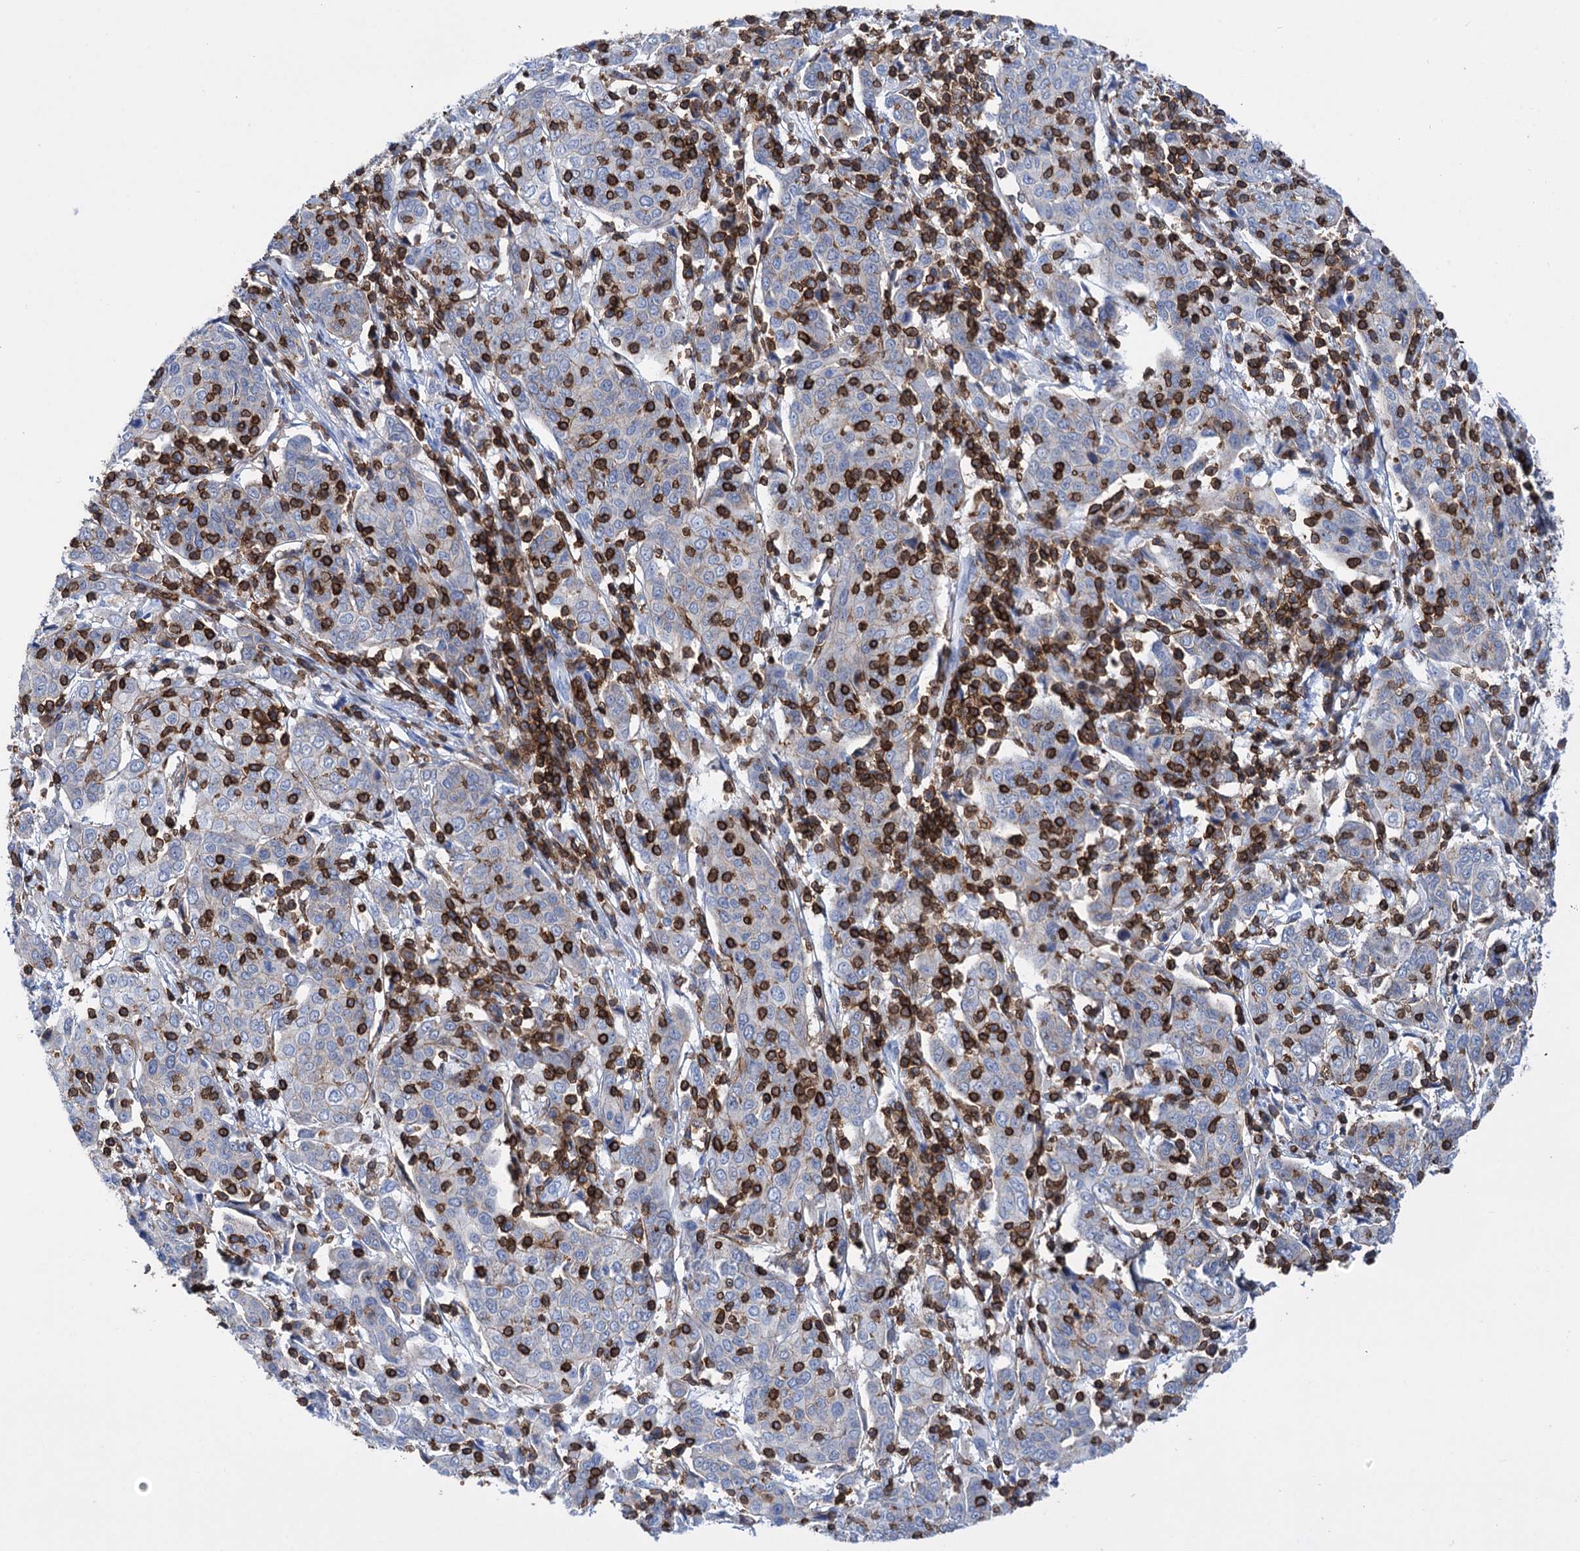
{"staining": {"intensity": "negative", "quantity": "none", "location": "none"}, "tissue": "cervical cancer", "cell_type": "Tumor cells", "image_type": "cancer", "snomed": [{"axis": "morphology", "description": "Squamous cell carcinoma, NOS"}, {"axis": "topography", "description": "Cervix"}], "caption": "This is an IHC histopathology image of cervical cancer (squamous cell carcinoma). There is no expression in tumor cells.", "gene": "DEF6", "patient": {"sex": "female", "age": 67}}